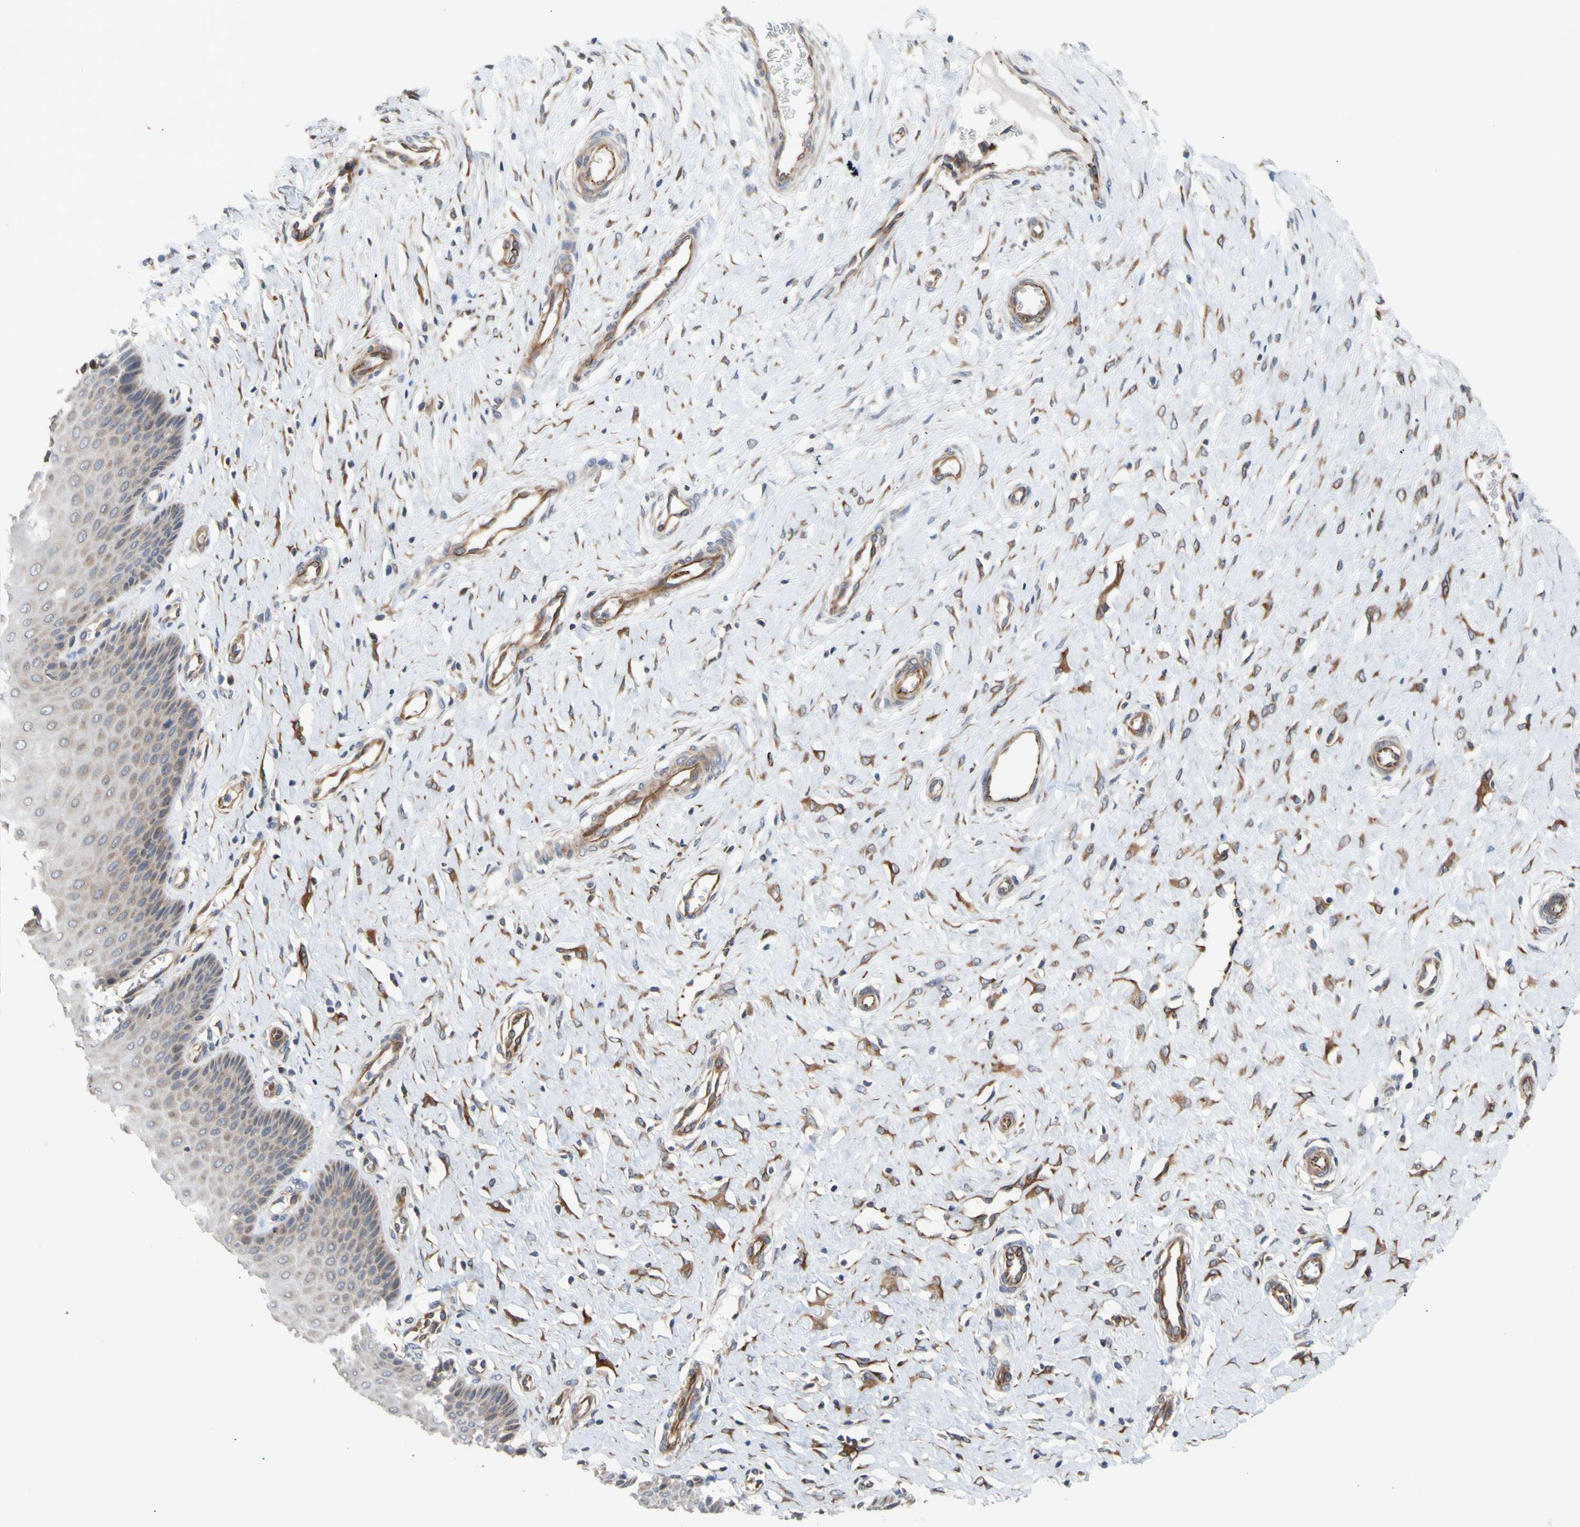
{"staining": {"intensity": "weak", "quantity": ">75%", "location": "cytoplasmic/membranous"}, "tissue": "cervix", "cell_type": "Glandular cells", "image_type": "normal", "snomed": [{"axis": "morphology", "description": "Normal tissue, NOS"}, {"axis": "topography", "description": "Cervix"}], "caption": "Immunohistochemical staining of benign cervix reveals low levels of weak cytoplasmic/membranous positivity in about >75% of glandular cells.", "gene": "EIF2S3", "patient": {"sex": "female", "age": 55}}